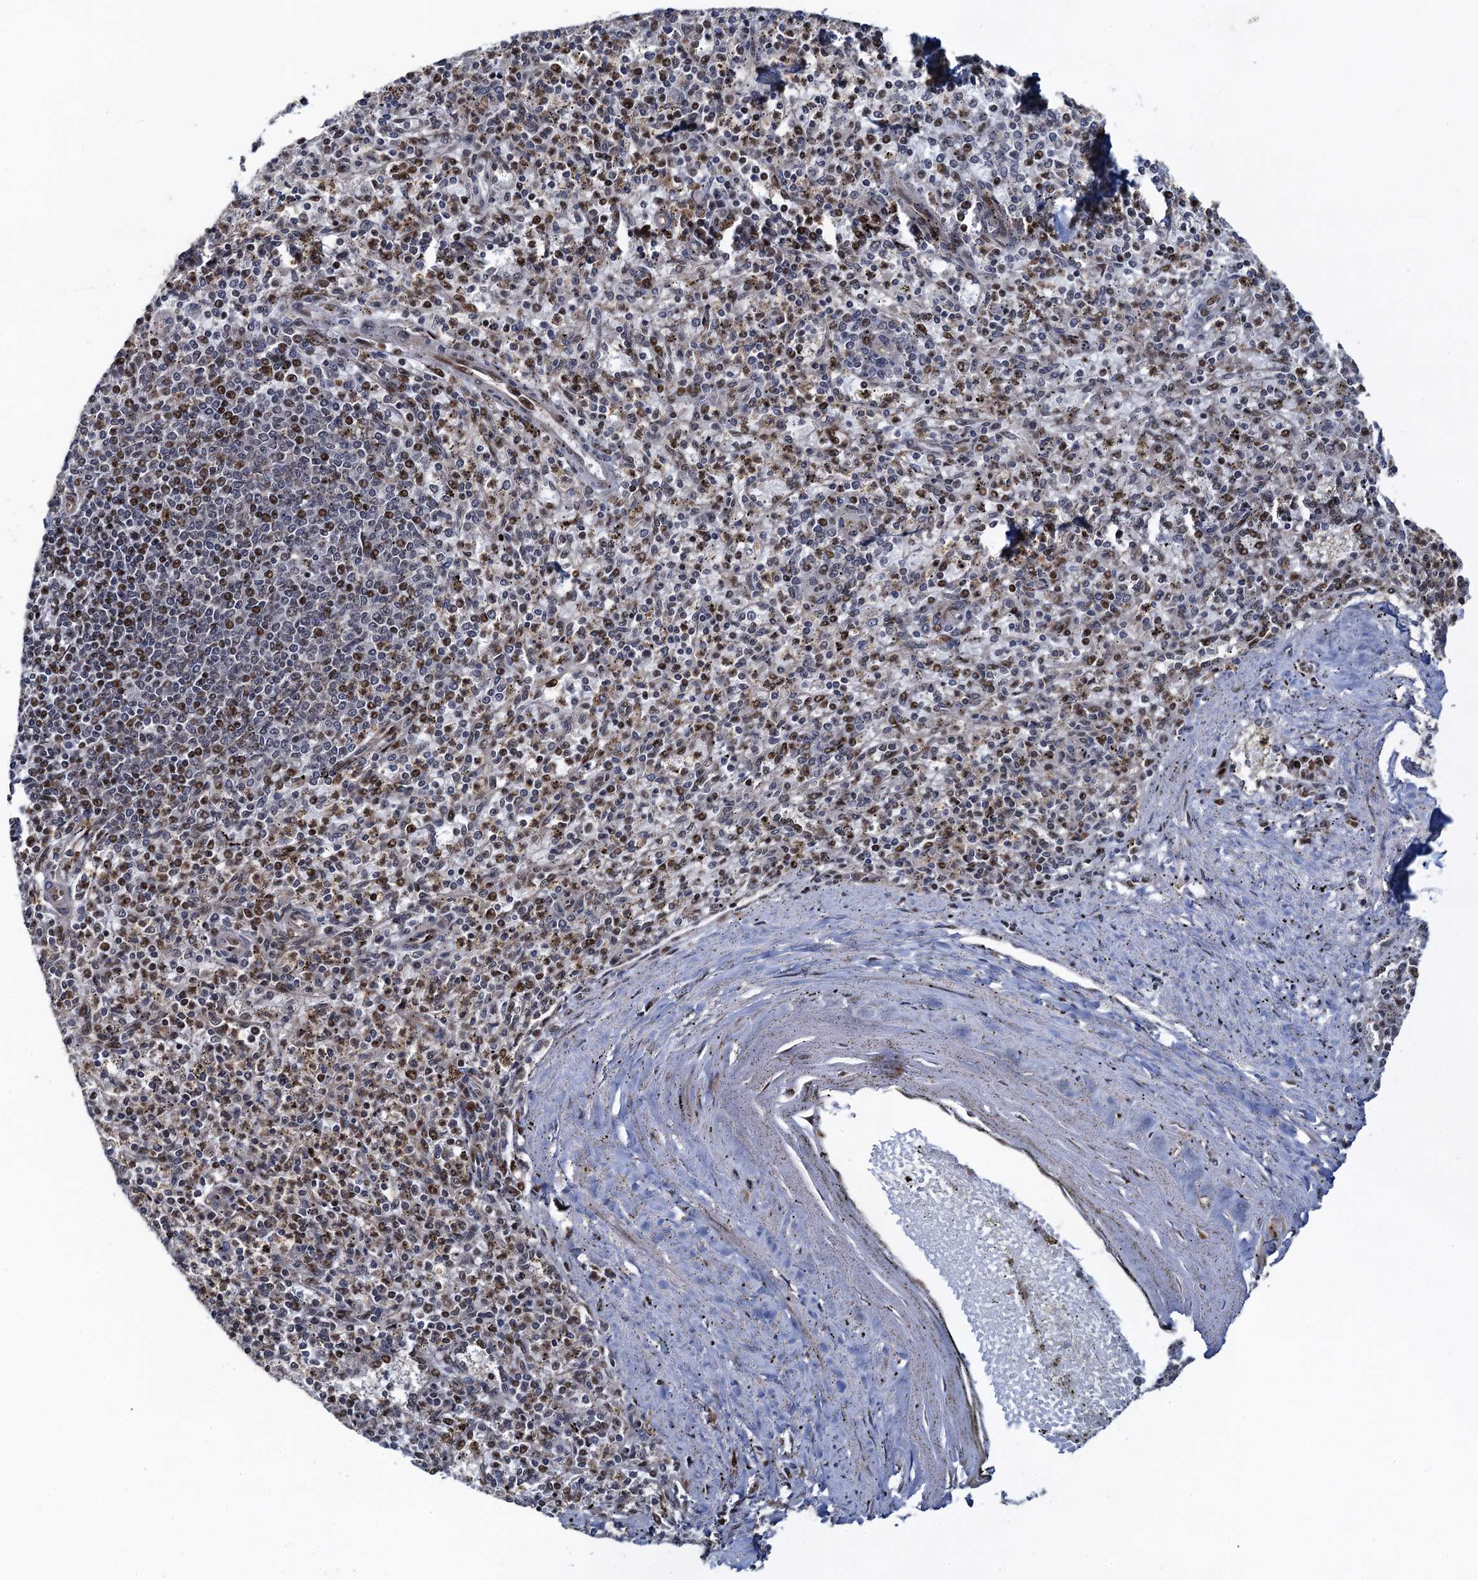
{"staining": {"intensity": "moderate", "quantity": "25%-75%", "location": "nuclear"}, "tissue": "spleen", "cell_type": "Cells in red pulp", "image_type": "normal", "snomed": [{"axis": "morphology", "description": "Normal tissue, NOS"}, {"axis": "topography", "description": "Spleen"}], "caption": "Immunohistochemical staining of normal human spleen exhibits medium levels of moderate nuclear positivity in about 25%-75% of cells in red pulp. (DAB (3,3'-diaminobenzidine) = brown stain, brightfield microscopy at high magnification).", "gene": "ATOSA", "patient": {"sex": "male", "age": 72}}